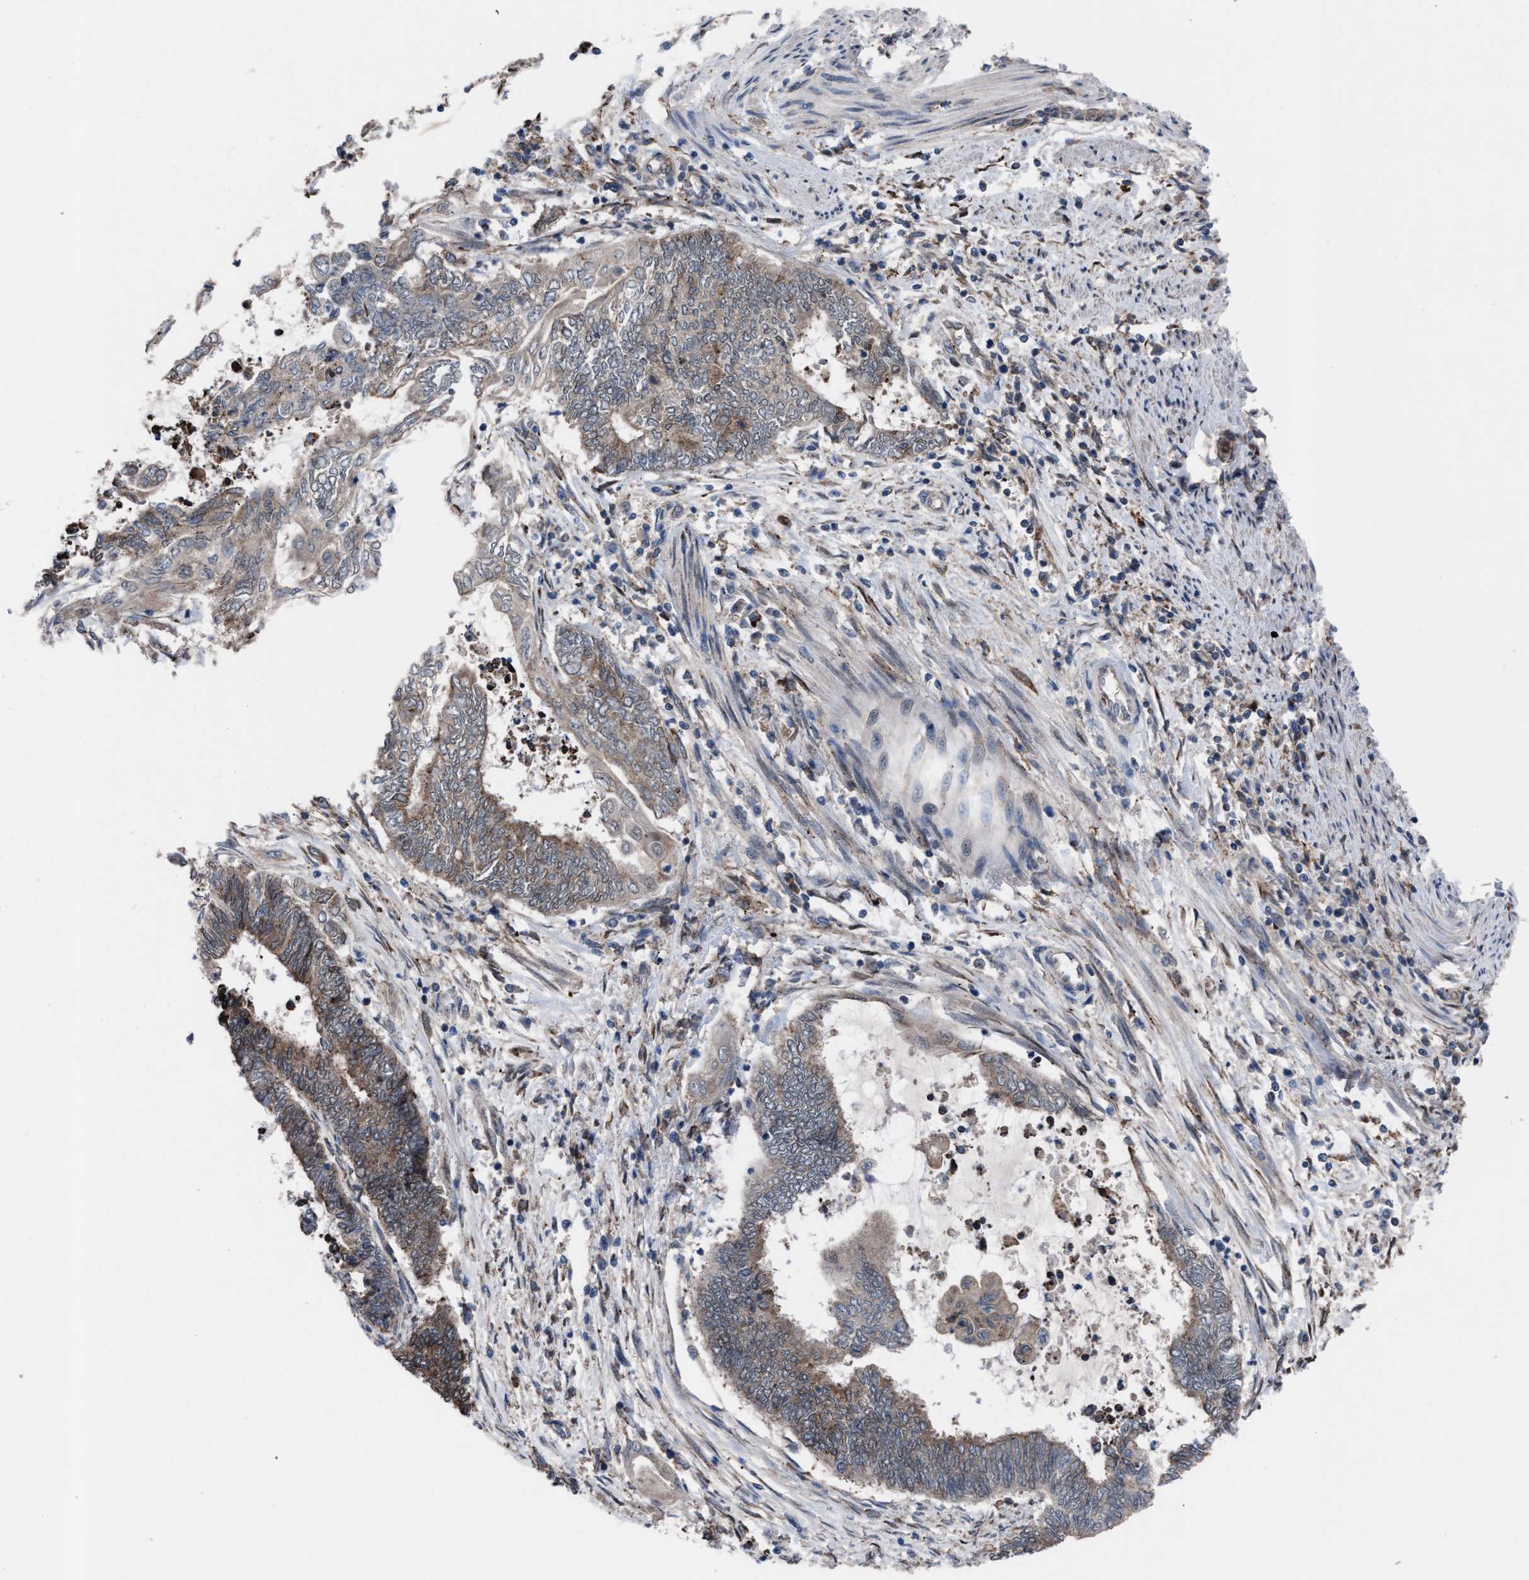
{"staining": {"intensity": "weak", "quantity": ">75%", "location": "cytoplasmic/membranous"}, "tissue": "endometrial cancer", "cell_type": "Tumor cells", "image_type": "cancer", "snomed": [{"axis": "morphology", "description": "Adenocarcinoma, NOS"}, {"axis": "topography", "description": "Uterus"}, {"axis": "topography", "description": "Endometrium"}], "caption": "Immunohistochemistry (IHC) staining of endometrial cancer, which reveals low levels of weak cytoplasmic/membranous expression in about >75% of tumor cells indicating weak cytoplasmic/membranous protein positivity. The staining was performed using DAB (3,3'-diaminobenzidine) (brown) for protein detection and nuclei were counterstained in hematoxylin (blue).", "gene": "TP53BP2", "patient": {"sex": "female", "age": 70}}